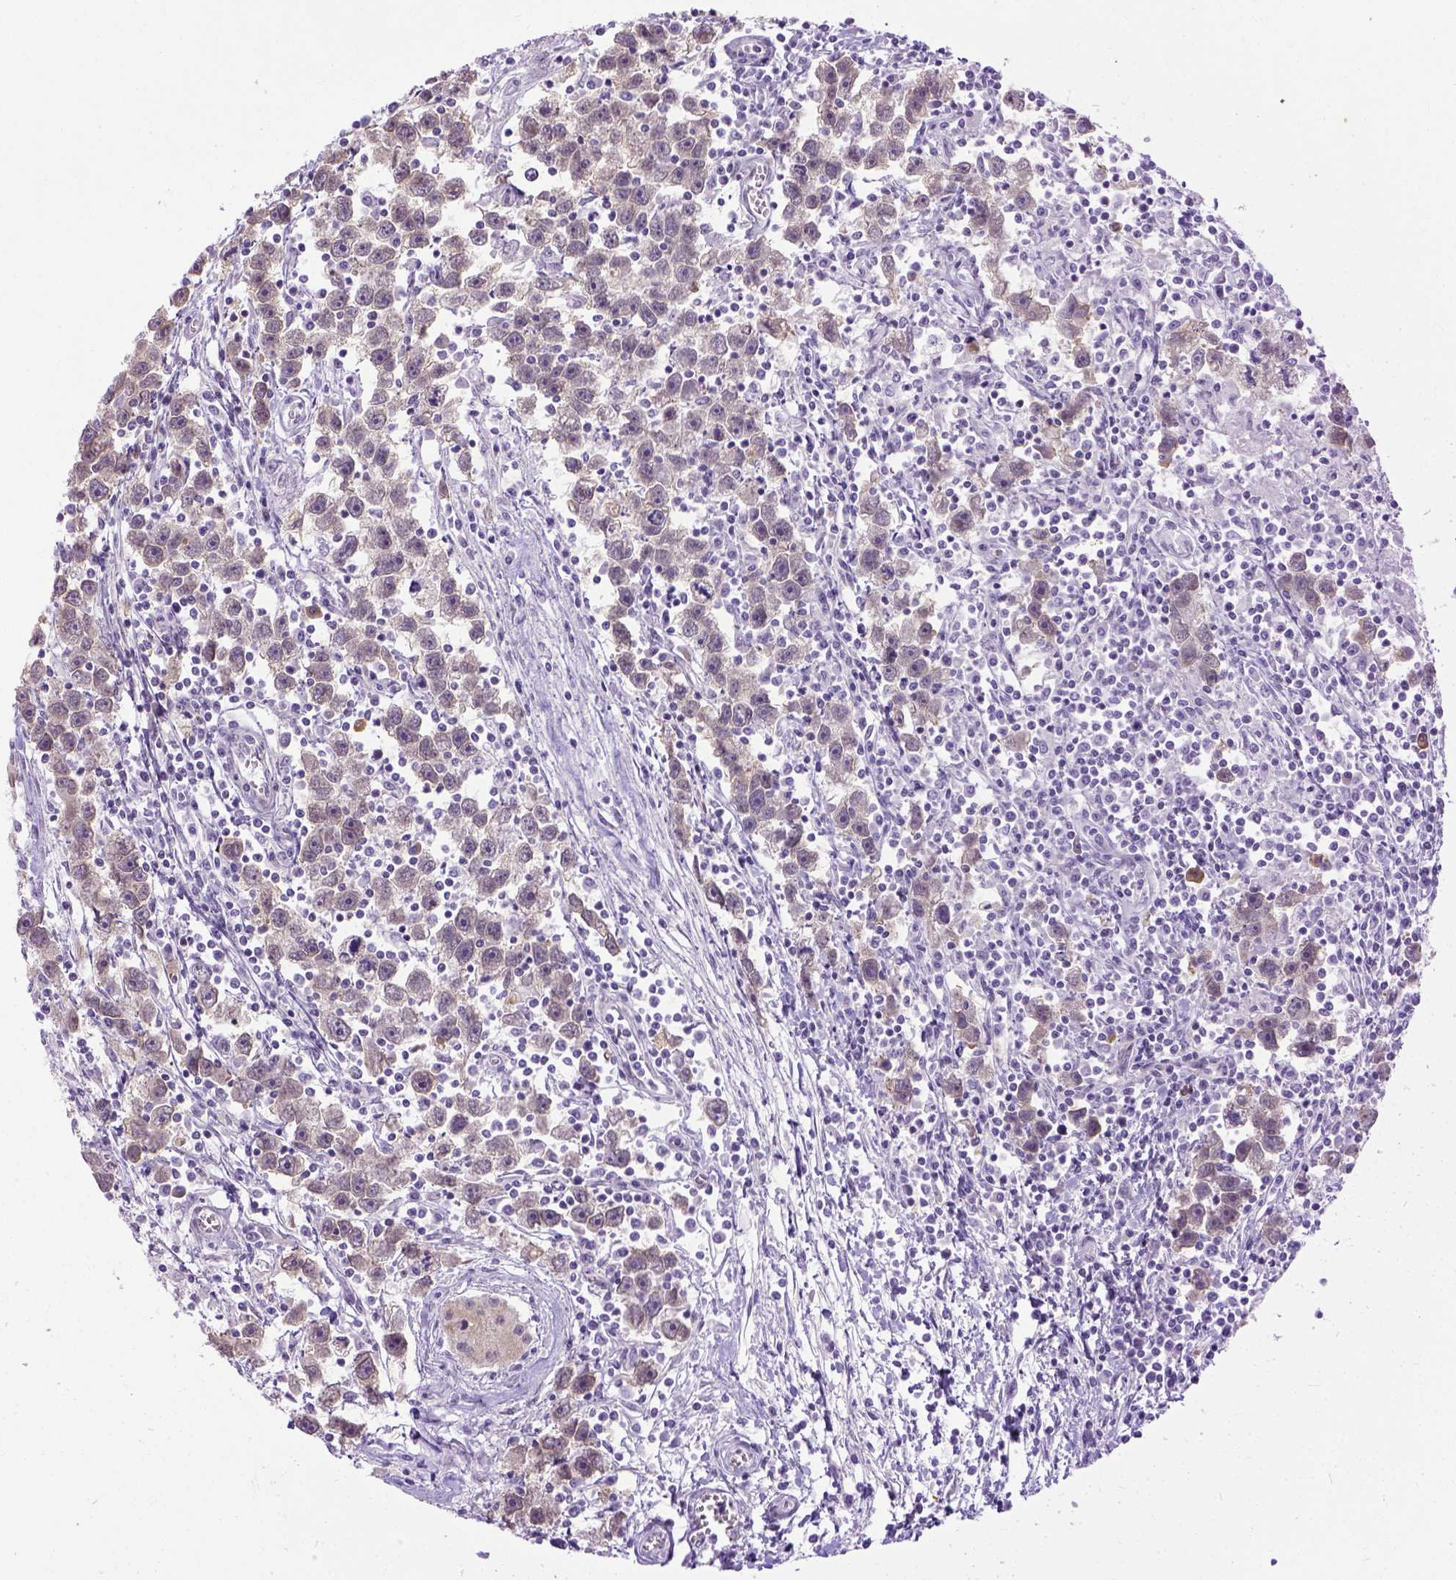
{"staining": {"intensity": "weak", "quantity": "25%-75%", "location": "cytoplasmic/membranous"}, "tissue": "testis cancer", "cell_type": "Tumor cells", "image_type": "cancer", "snomed": [{"axis": "morphology", "description": "Seminoma, NOS"}, {"axis": "topography", "description": "Testis"}], "caption": "The histopathology image exhibits staining of testis cancer, revealing weak cytoplasmic/membranous protein positivity (brown color) within tumor cells.", "gene": "FAM184B", "patient": {"sex": "male", "age": 30}}